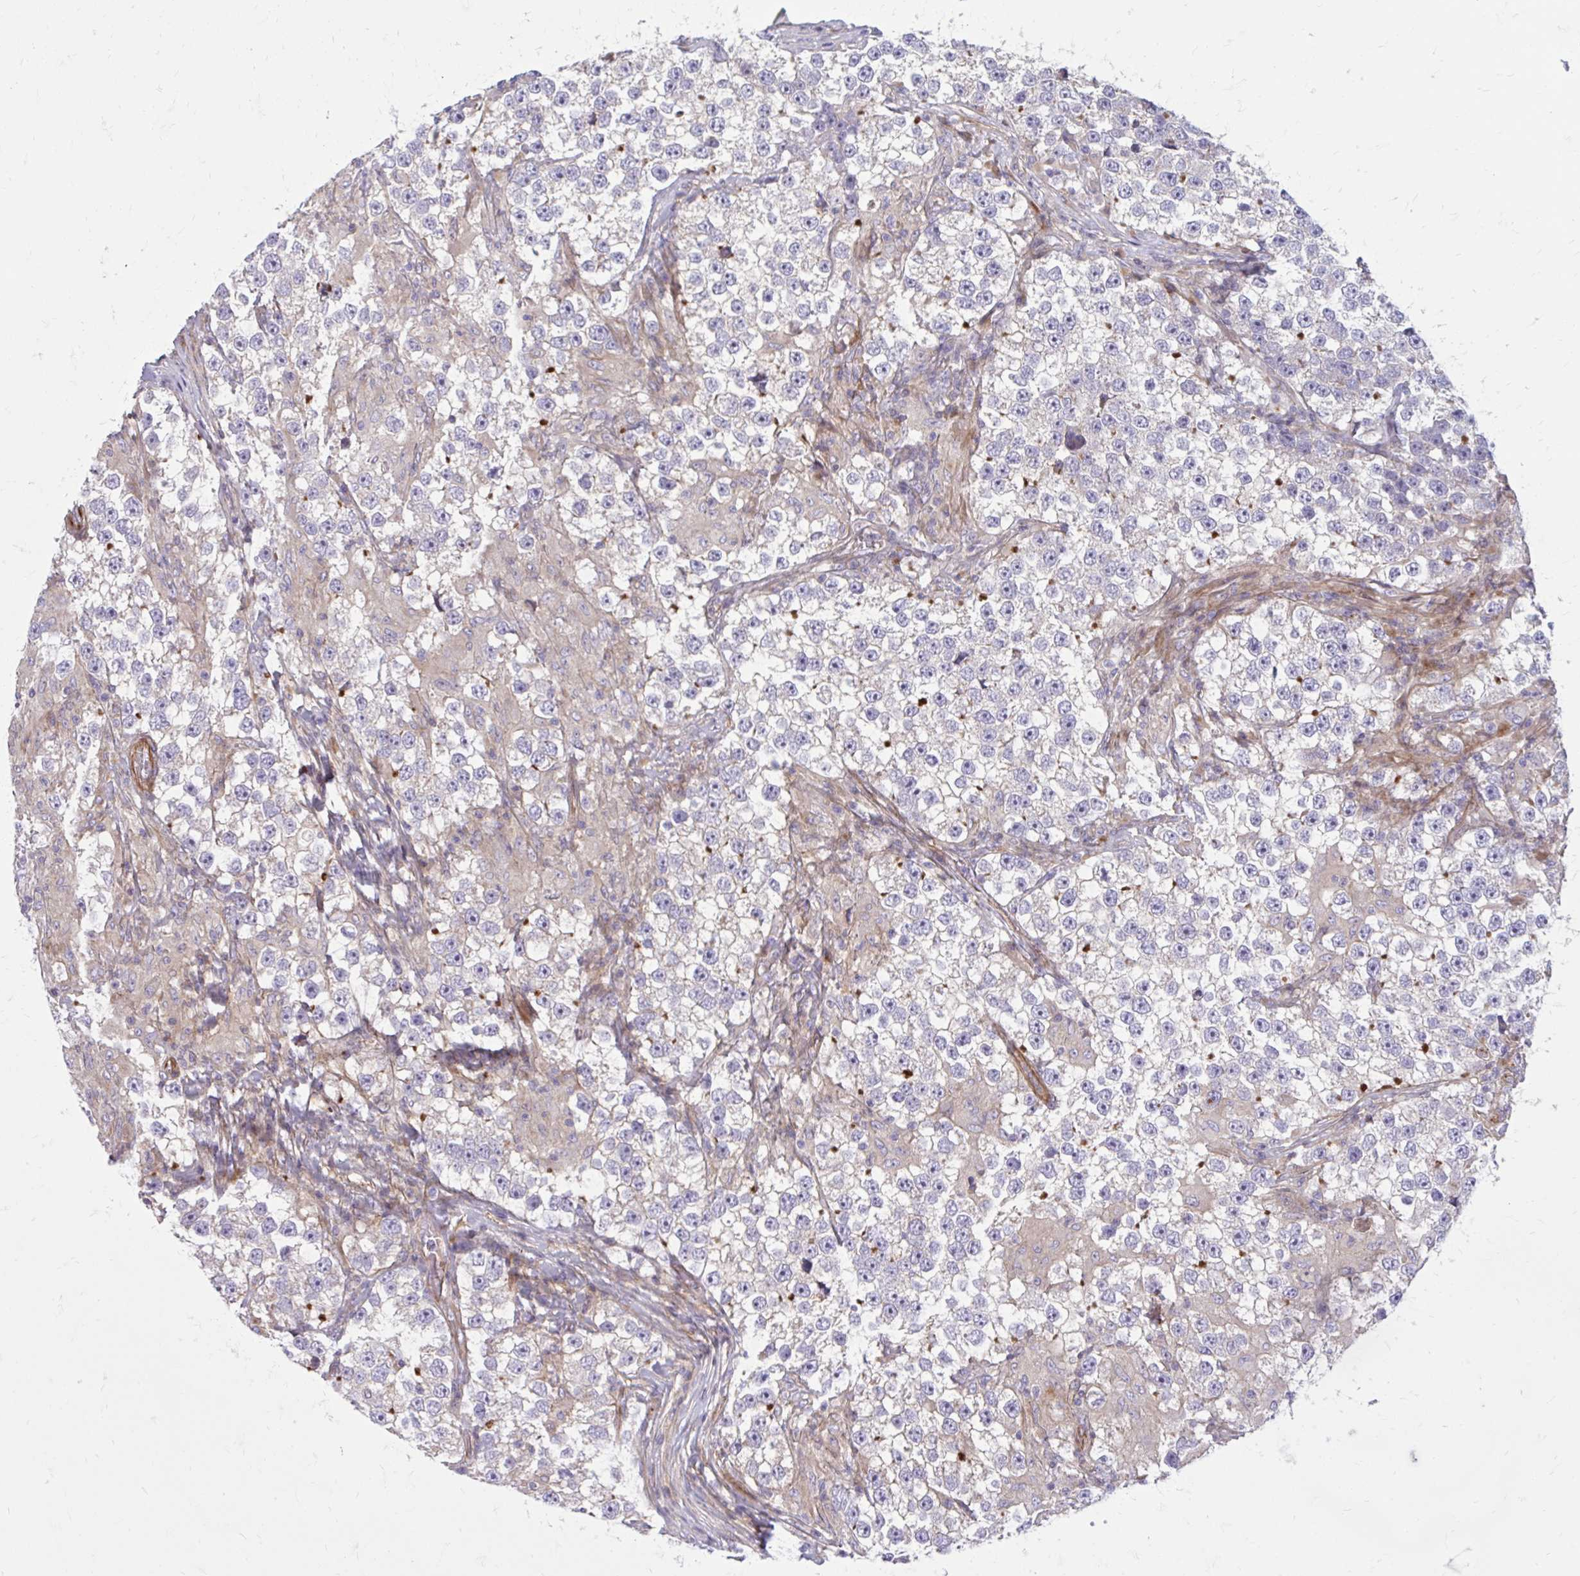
{"staining": {"intensity": "moderate", "quantity": "<25%", "location": "cytoplasmic/membranous"}, "tissue": "testis cancer", "cell_type": "Tumor cells", "image_type": "cancer", "snomed": [{"axis": "morphology", "description": "Seminoma, NOS"}, {"axis": "topography", "description": "Testis"}], "caption": "This is an image of immunohistochemistry staining of seminoma (testis), which shows moderate staining in the cytoplasmic/membranous of tumor cells.", "gene": "FAP", "patient": {"sex": "male", "age": 46}}